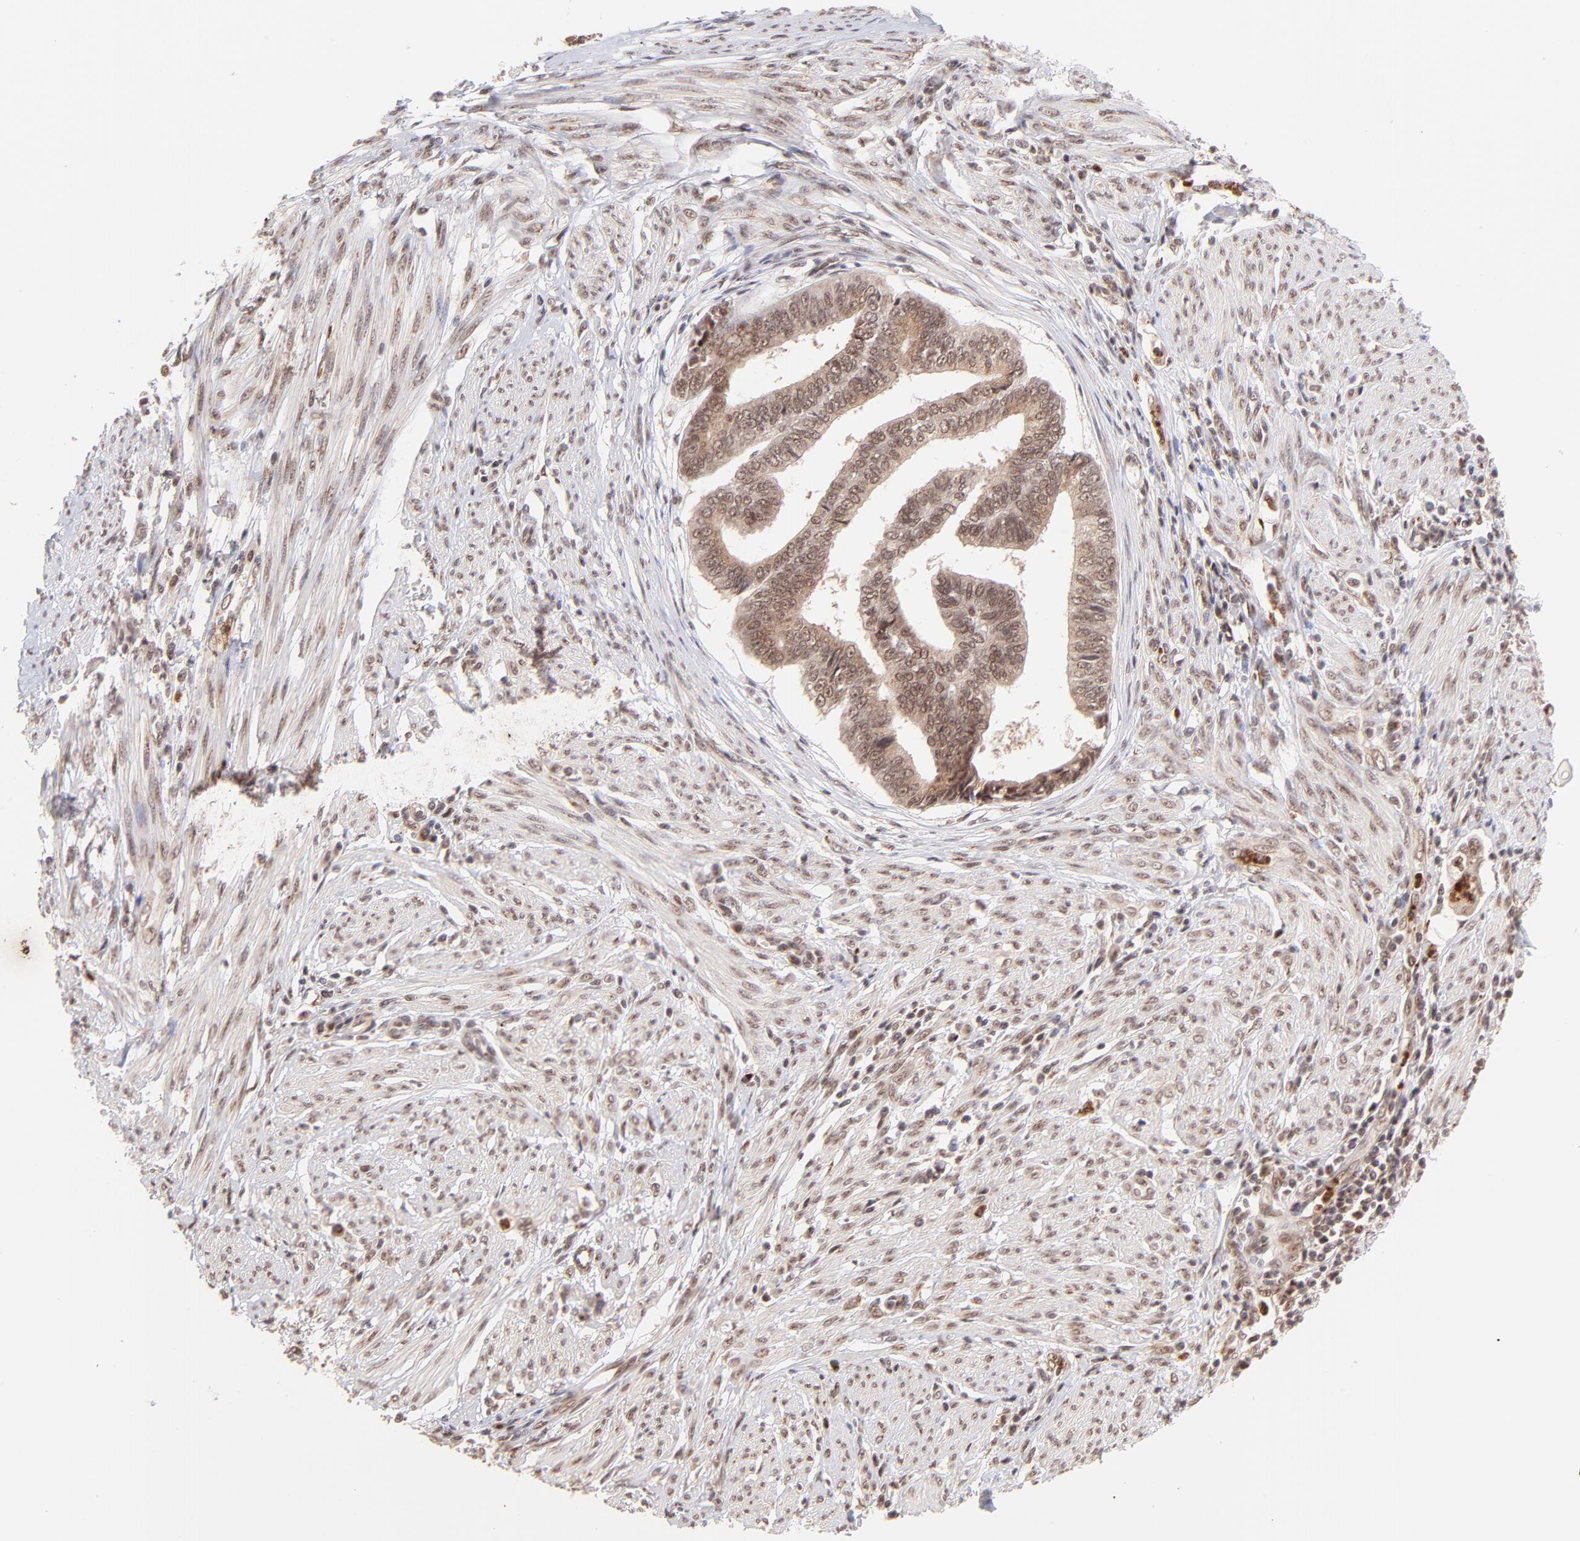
{"staining": {"intensity": "moderate", "quantity": ">75%", "location": "nuclear"}, "tissue": "endometrial cancer", "cell_type": "Tumor cells", "image_type": "cancer", "snomed": [{"axis": "morphology", "description": "Adenocarcinoma, NOS"}, {"axis": "topography", "description": "Endometrium"}], "caption": "Endometrial cancer stained with a brown dye displays moderate nuclear positive staining in approximately >75% of tumor cells.", "gene": "MED12", "patient": {"sex": "female", "age": 75}}